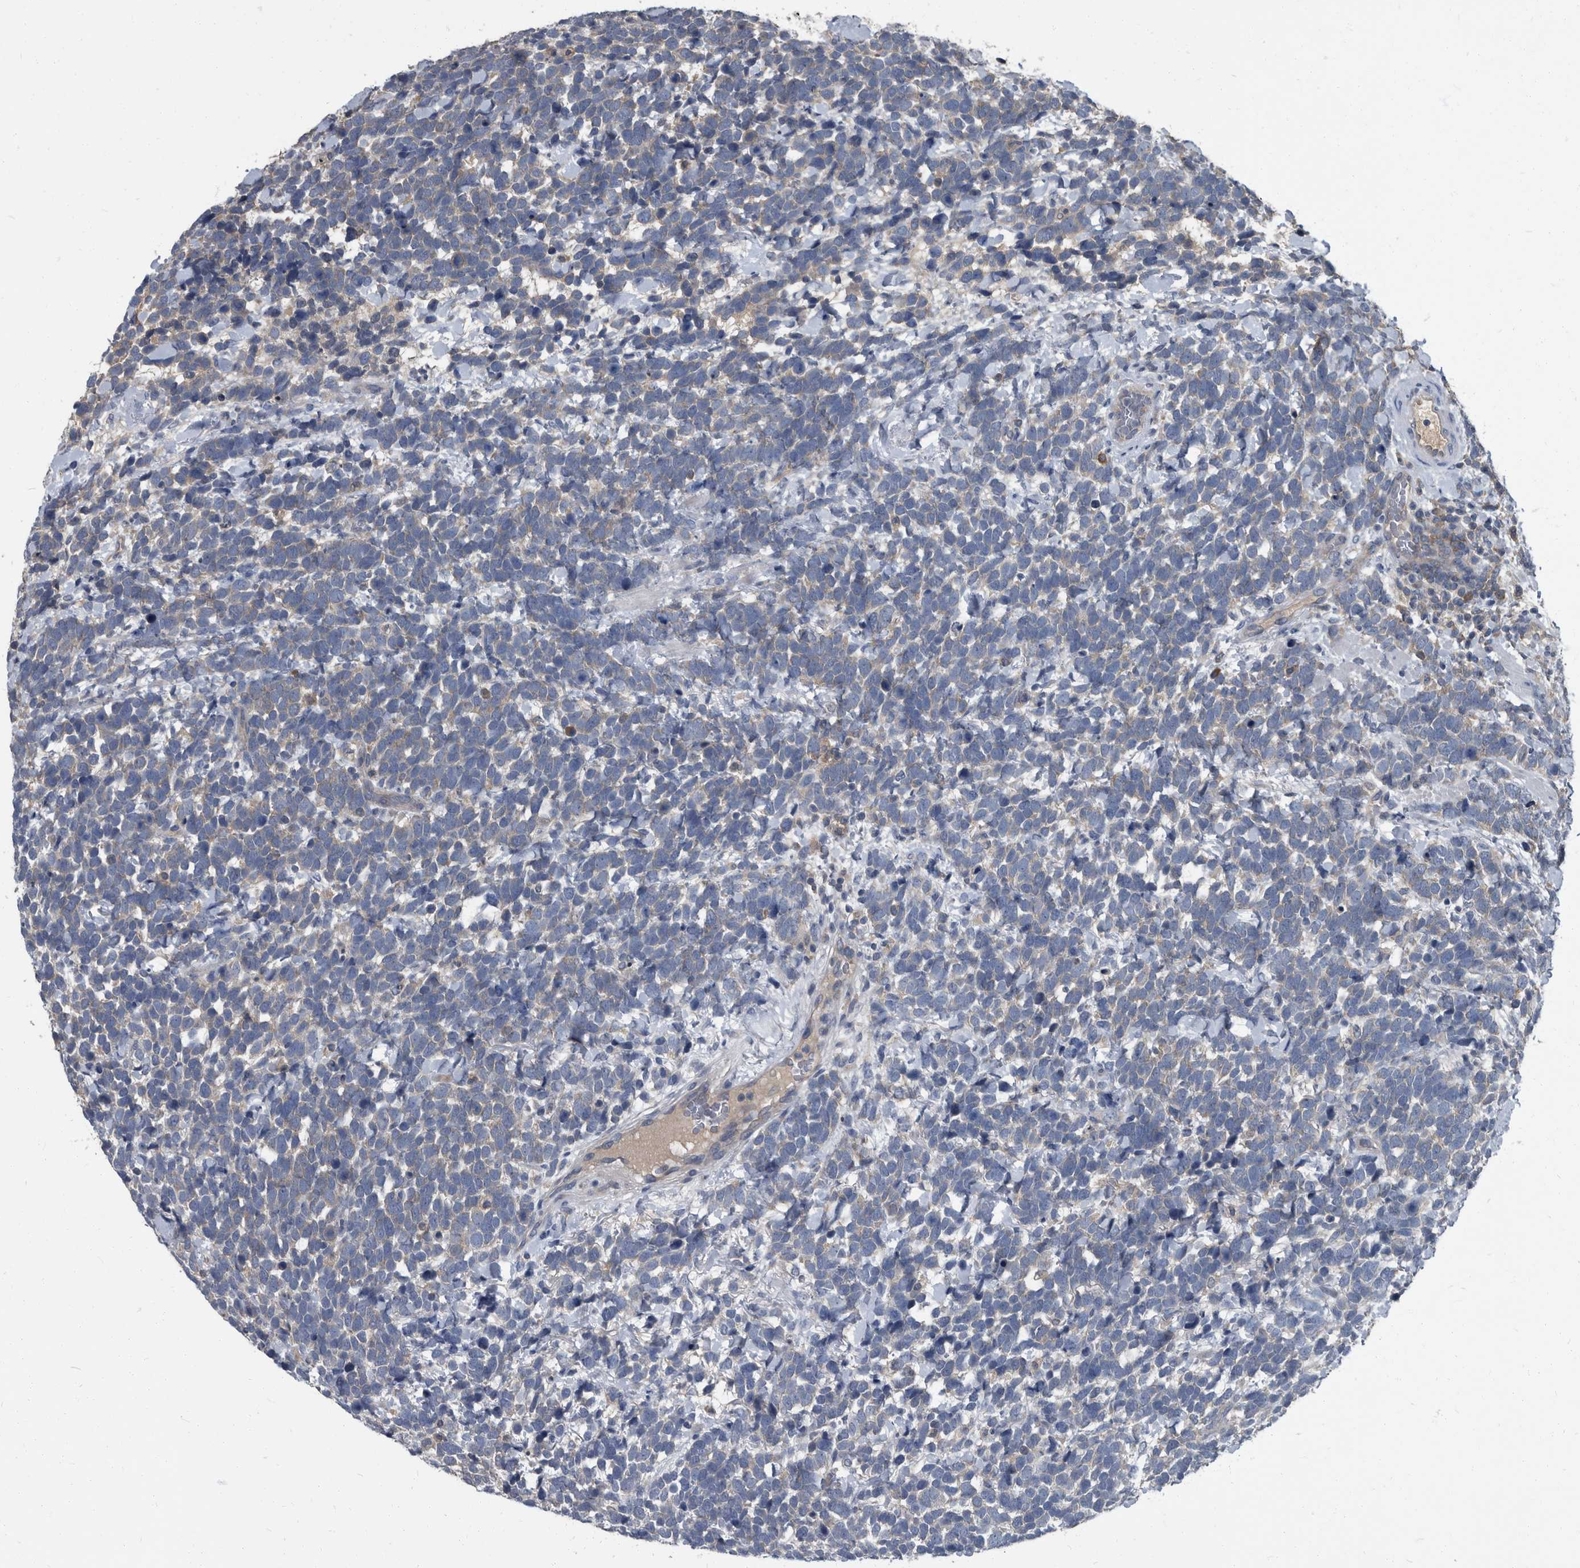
{"staining": {"intensity": "weak", "quantity": "<25%", "location": "cytoplasmic/membranous"}, "tissue": "urothelial cancer", "cell_type": "Tumor cells", "image_type": "cancer", "snomed": [{"axis": "morphology", "description": "Urothelial carcinoma, High grade"}, {"axis": "topography", "description": "Urinary bladder"}], "caption": "Immunohistochemistry photomicrograph of neoplastic tissue: human urothelial cancer stained with DAB reveals no significant protein positivity in tumor cells.", "gene": "CDV3", "patient": {"sex": "female", "age": 82}}